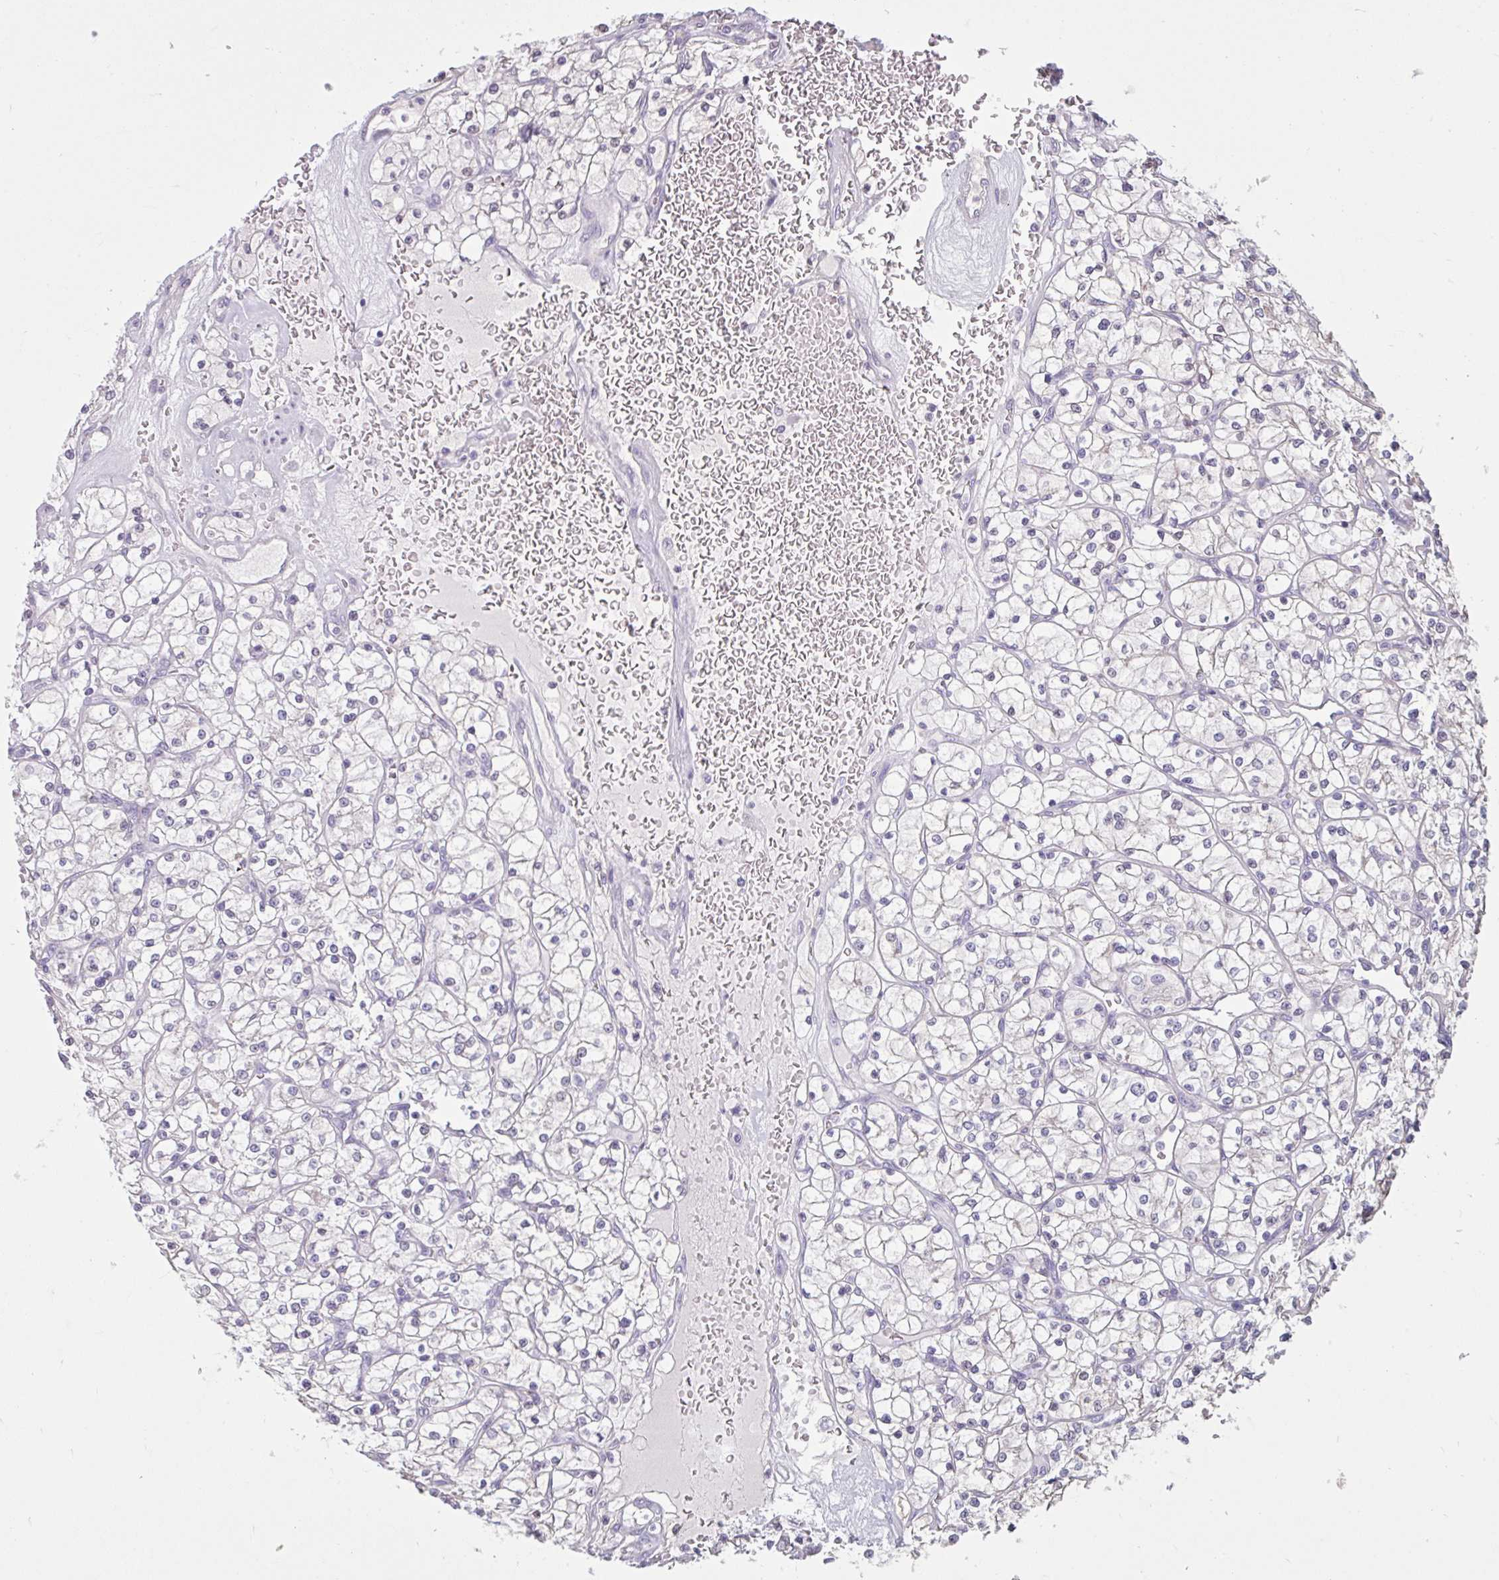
{"staining": {"intensity": "negative", "quantity": "none", "location": "none"}, "tissue": "renal cancer", "cell_type": "Tumor cells", "image_type": "cancer", "snomed": [{"axis": "morphology", "description": "Adenocarcinoma, NOS"}, {"axis": "topography", "description": "Kidney"}], "caption": "Tumor cells are negative for brown protein staining in renal cancer. Nuclei are stained in blue.", "gene": "CDH19", "patient": {"sex": "female", "age": 64}}